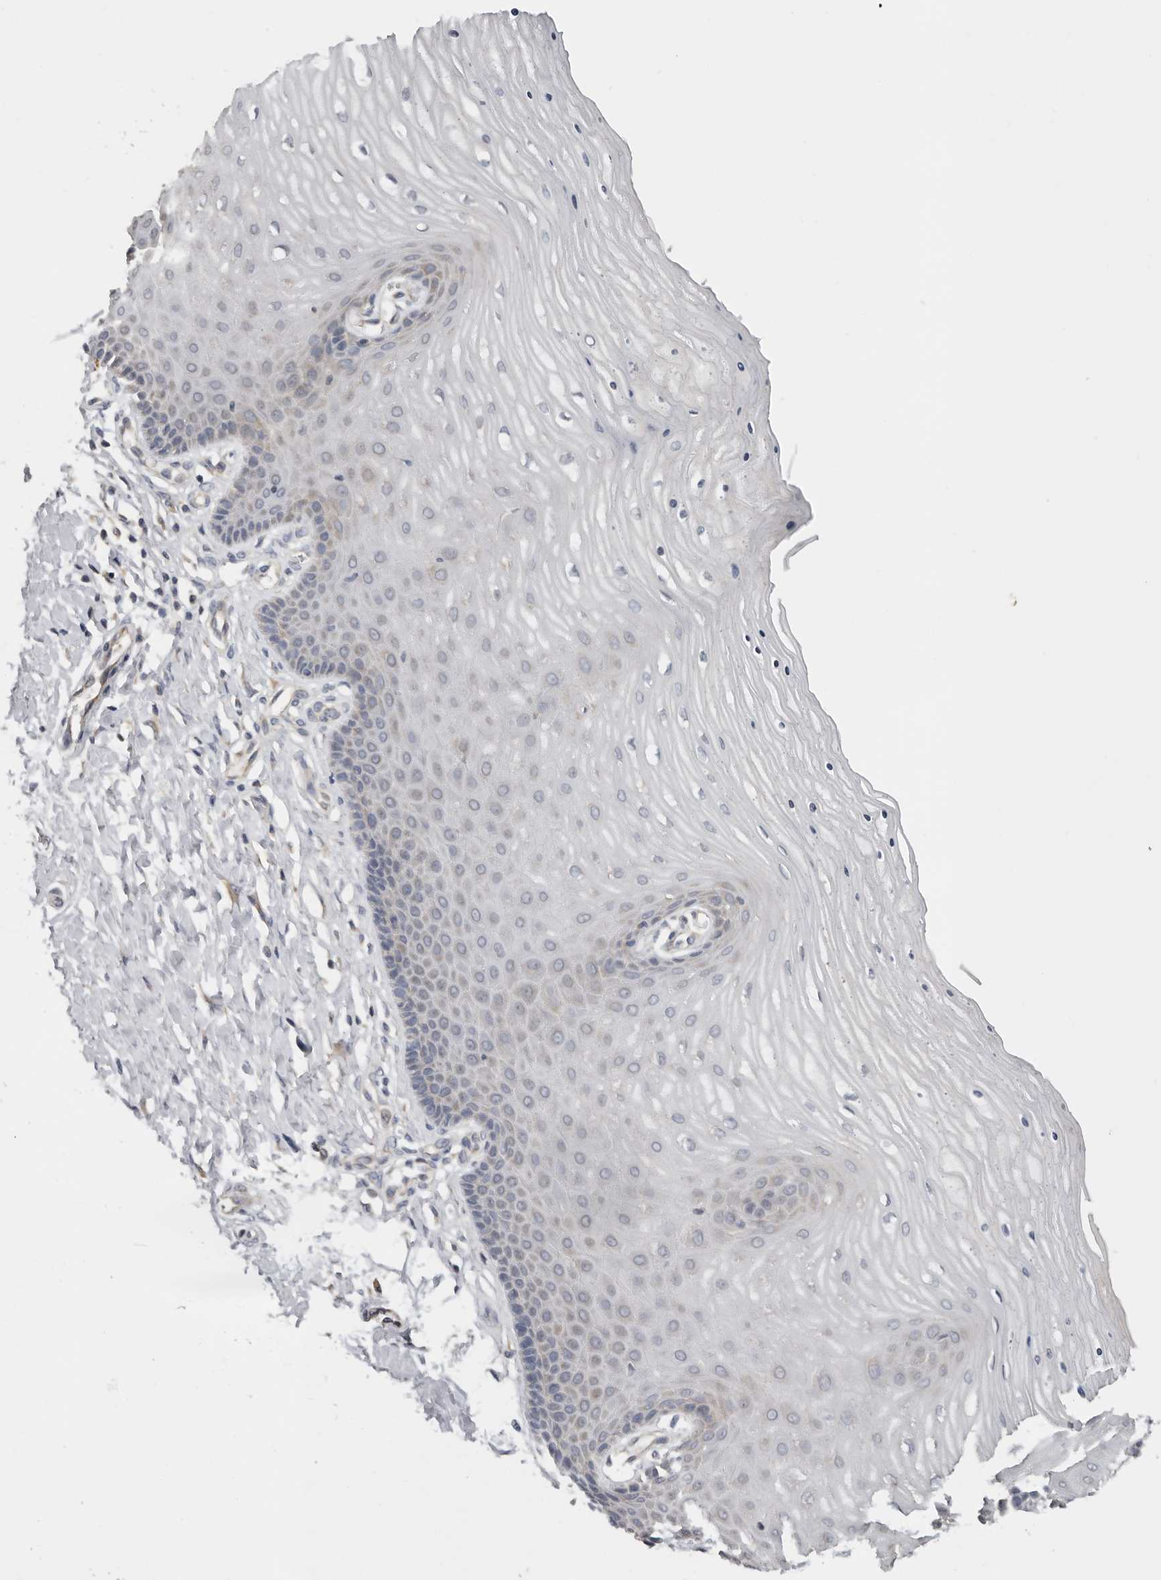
{"staining": {"intensity": "moderate", "quantity": "<25%", "location": "cytoplasmic/membranous"}, "tissue": "cervix", "cell_type": "Glandular cells", "image_type": "normal", "snomed": [{"axis": "morphology", "description": "Normal tissue, NOS"}, {"axis": "topography", "description": "Cervix"}], "caption": "This histopathology image reveals benign cervix stained with IHC to label a protein in brown. The cytoplasmic/membranous of glandular cells show moderate positivity for the protein. Nuclei are counter-stained blue.", "gene": "PPP1R42", "patient": {"sex": "female", "age": 55}}